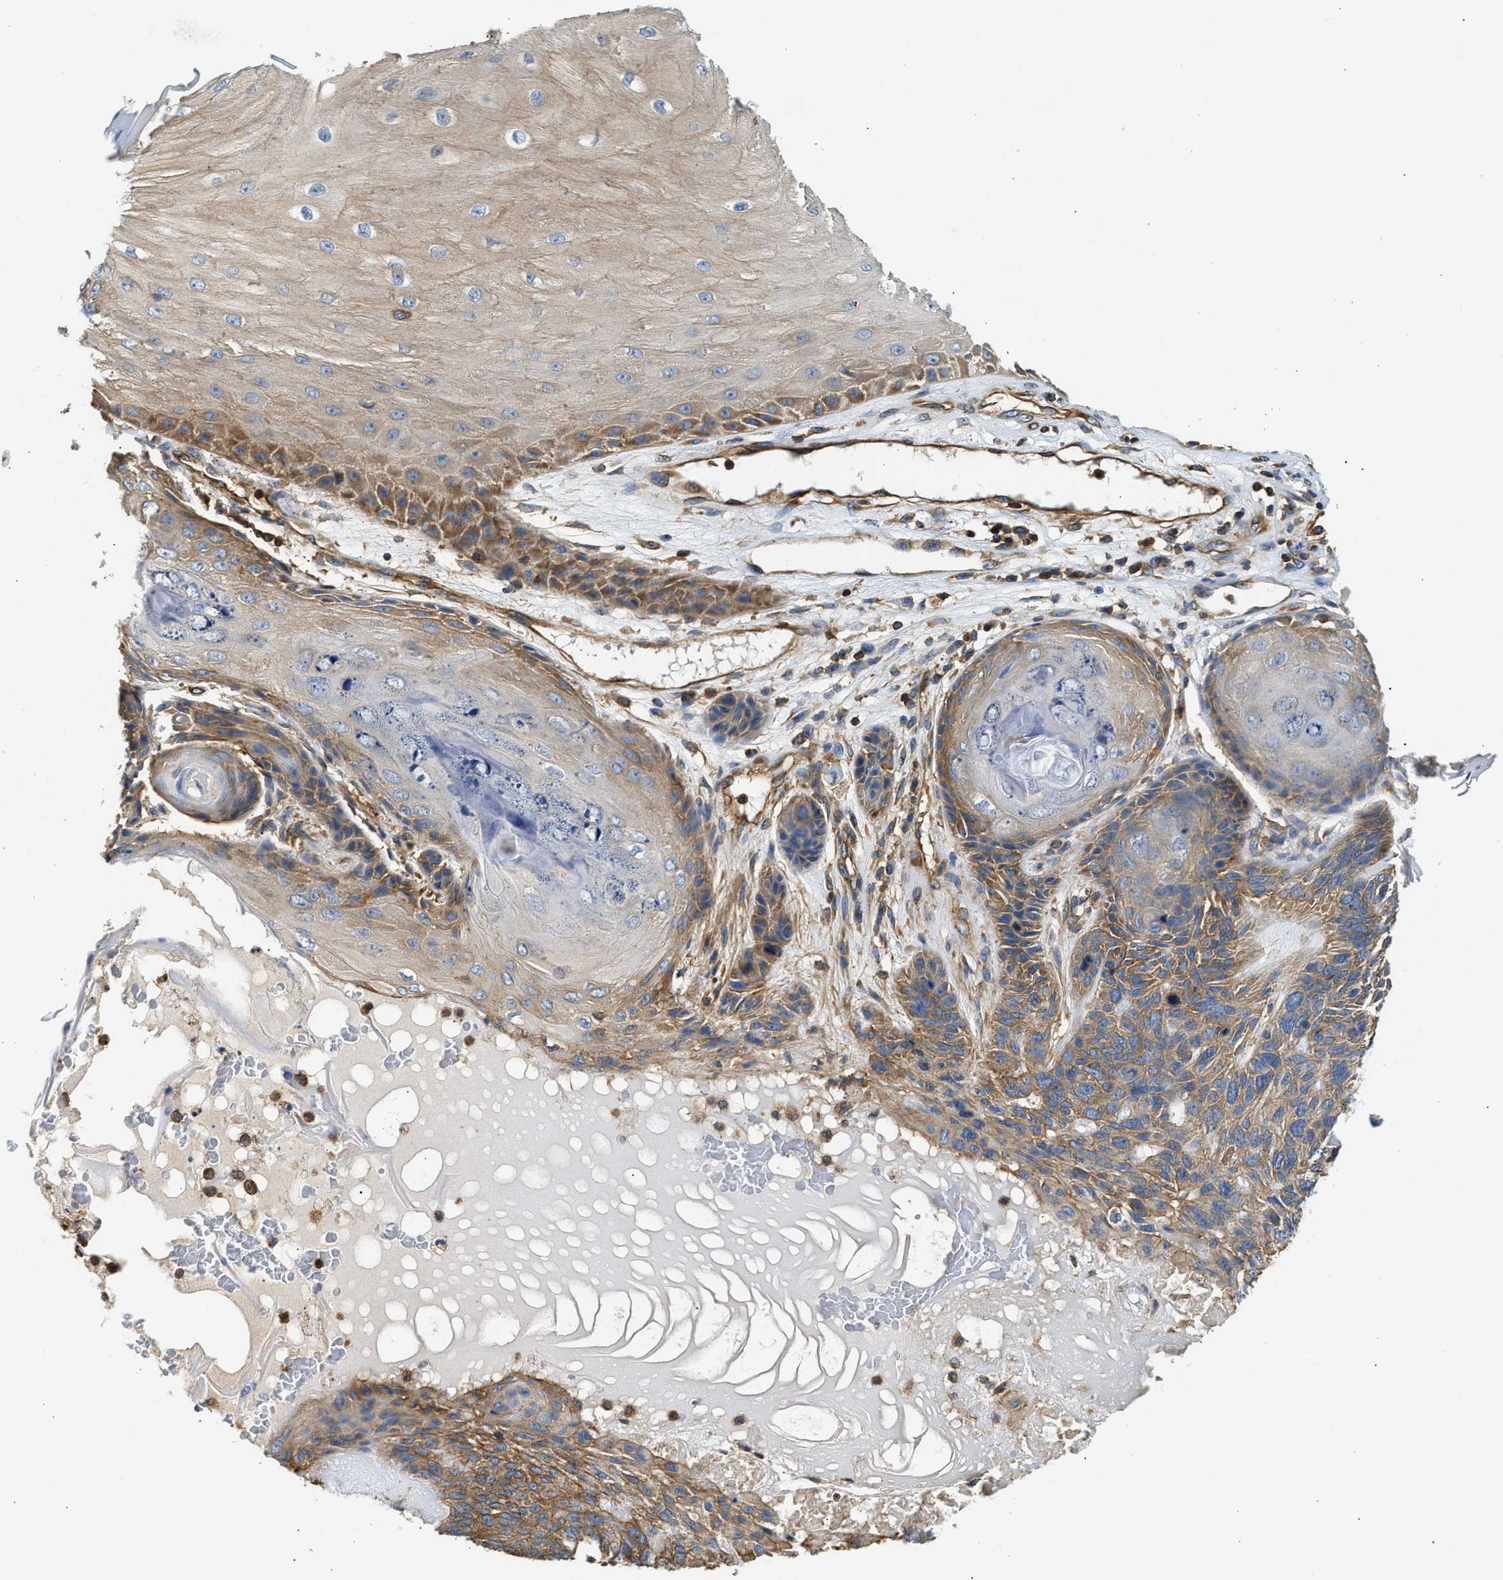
{"staining": {"intensity": "moderate", "quantity": ">75%", "location": "cytoplasmic/membranous"}, "tissue": "skin cancer", "cell_type": "Tumor cells", "image_type": "cancer", "snomed": [{"axis": "morphology", "description": "Basal cell carcinoma"}, {"axis": "topography", "description": "Skin"}], "caption": "Brown immunohistochemical staining in human basal cell carcinoma (skin) exhibits moderate cytoplasmic/membranous positivity in about >75% of tumor cells. Nuclei are stained in blue.", "gene": "SAMD9L", "patient": {"sex": "male", "age": 55}}